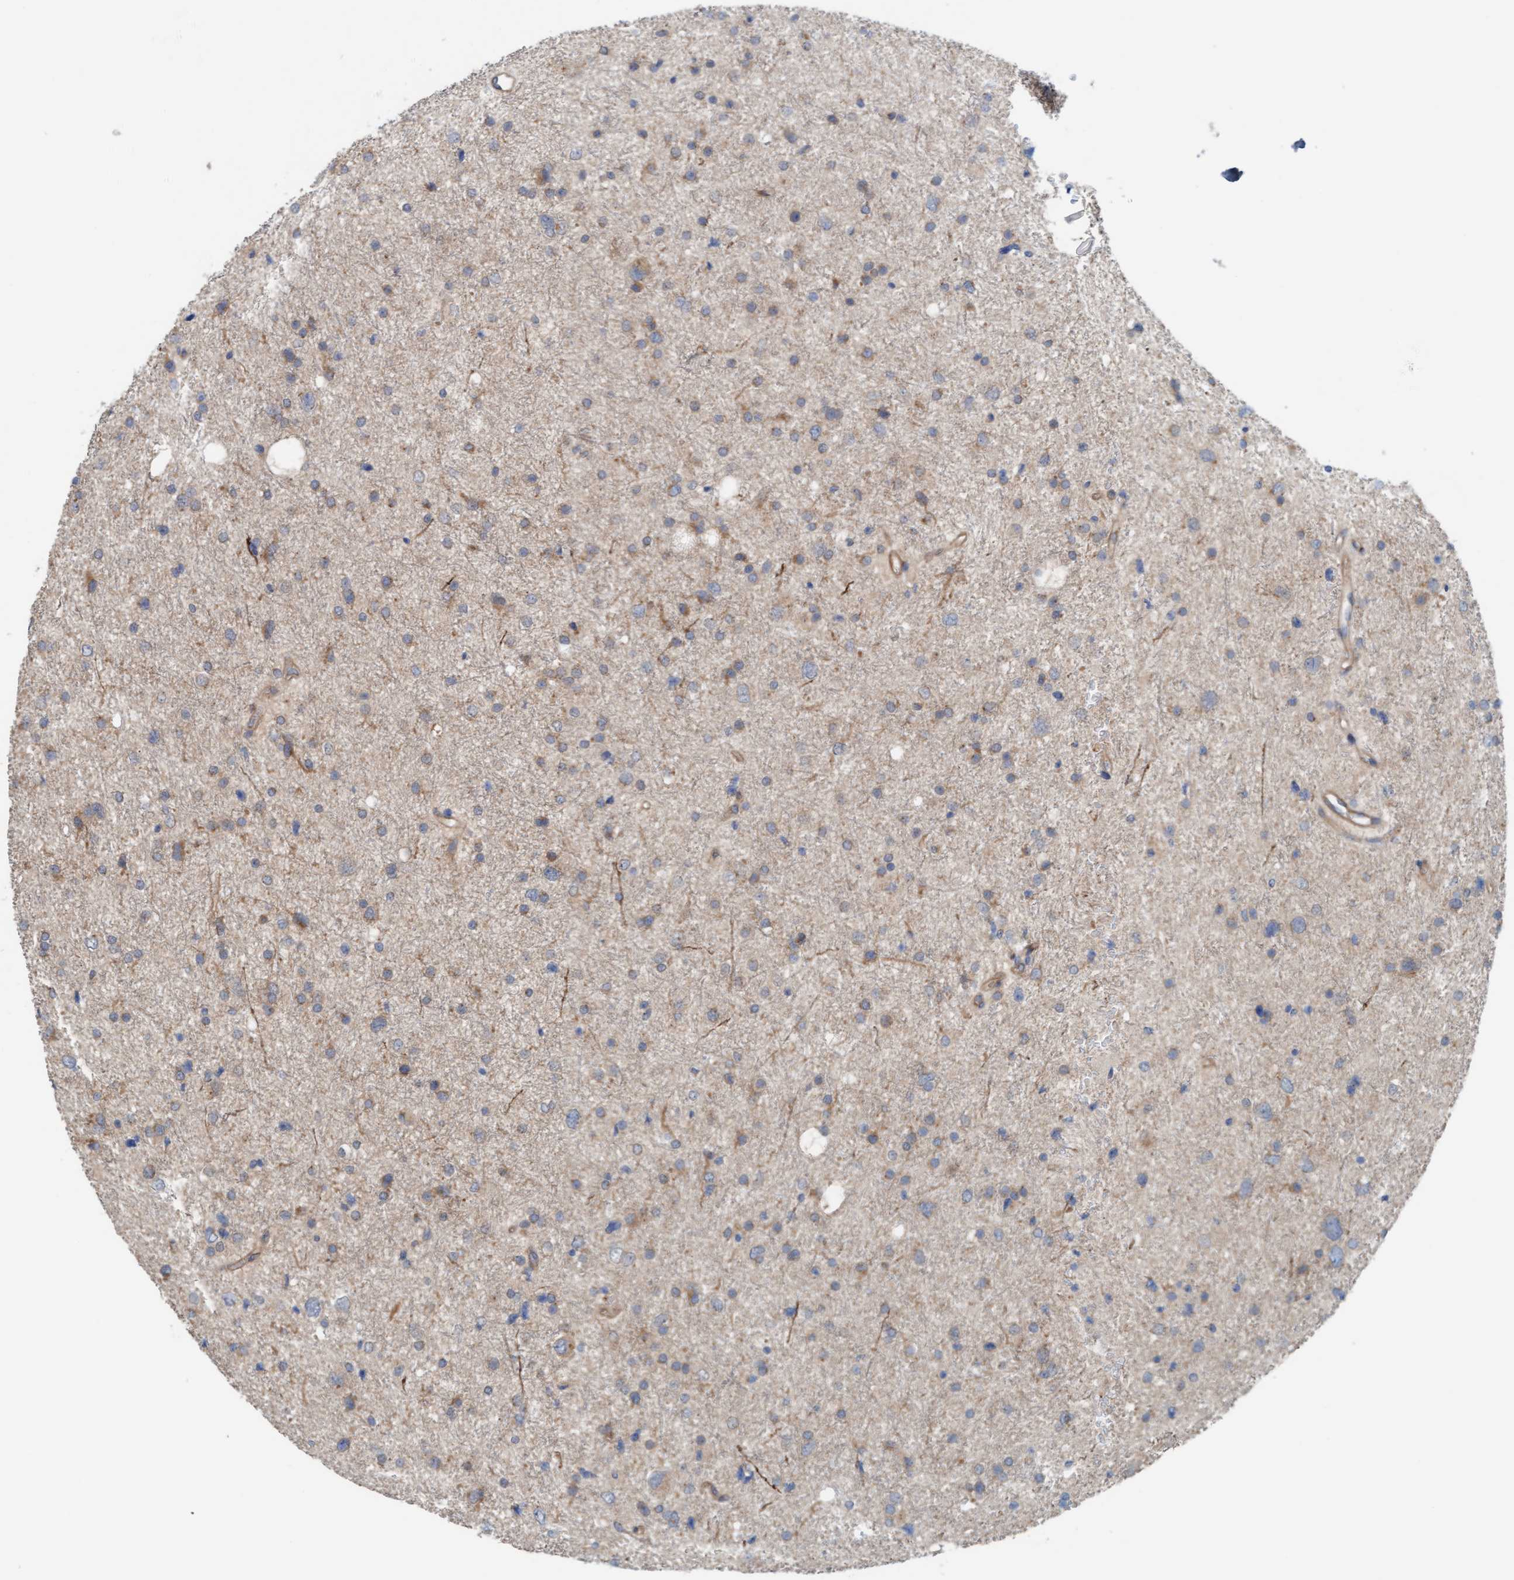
{"staining": {"intensity": "weak", "quantity": "<25%", "location": "cytoplasmic/membranous"}, "tissue": "glioma", "cell_type": "Tumor cells", "image_type": "cancer", "snomed": [{"axis": "morphology", "description": "Glioma, malignant, Low grade"}, {"axis": "topography", "description": "Brain"}], "caption": "There is no significant positivity in tumor cells of malignant glioma (low-grade).", "gene": "UBAP1", "patient": {"sex": "female", "age": 37}}